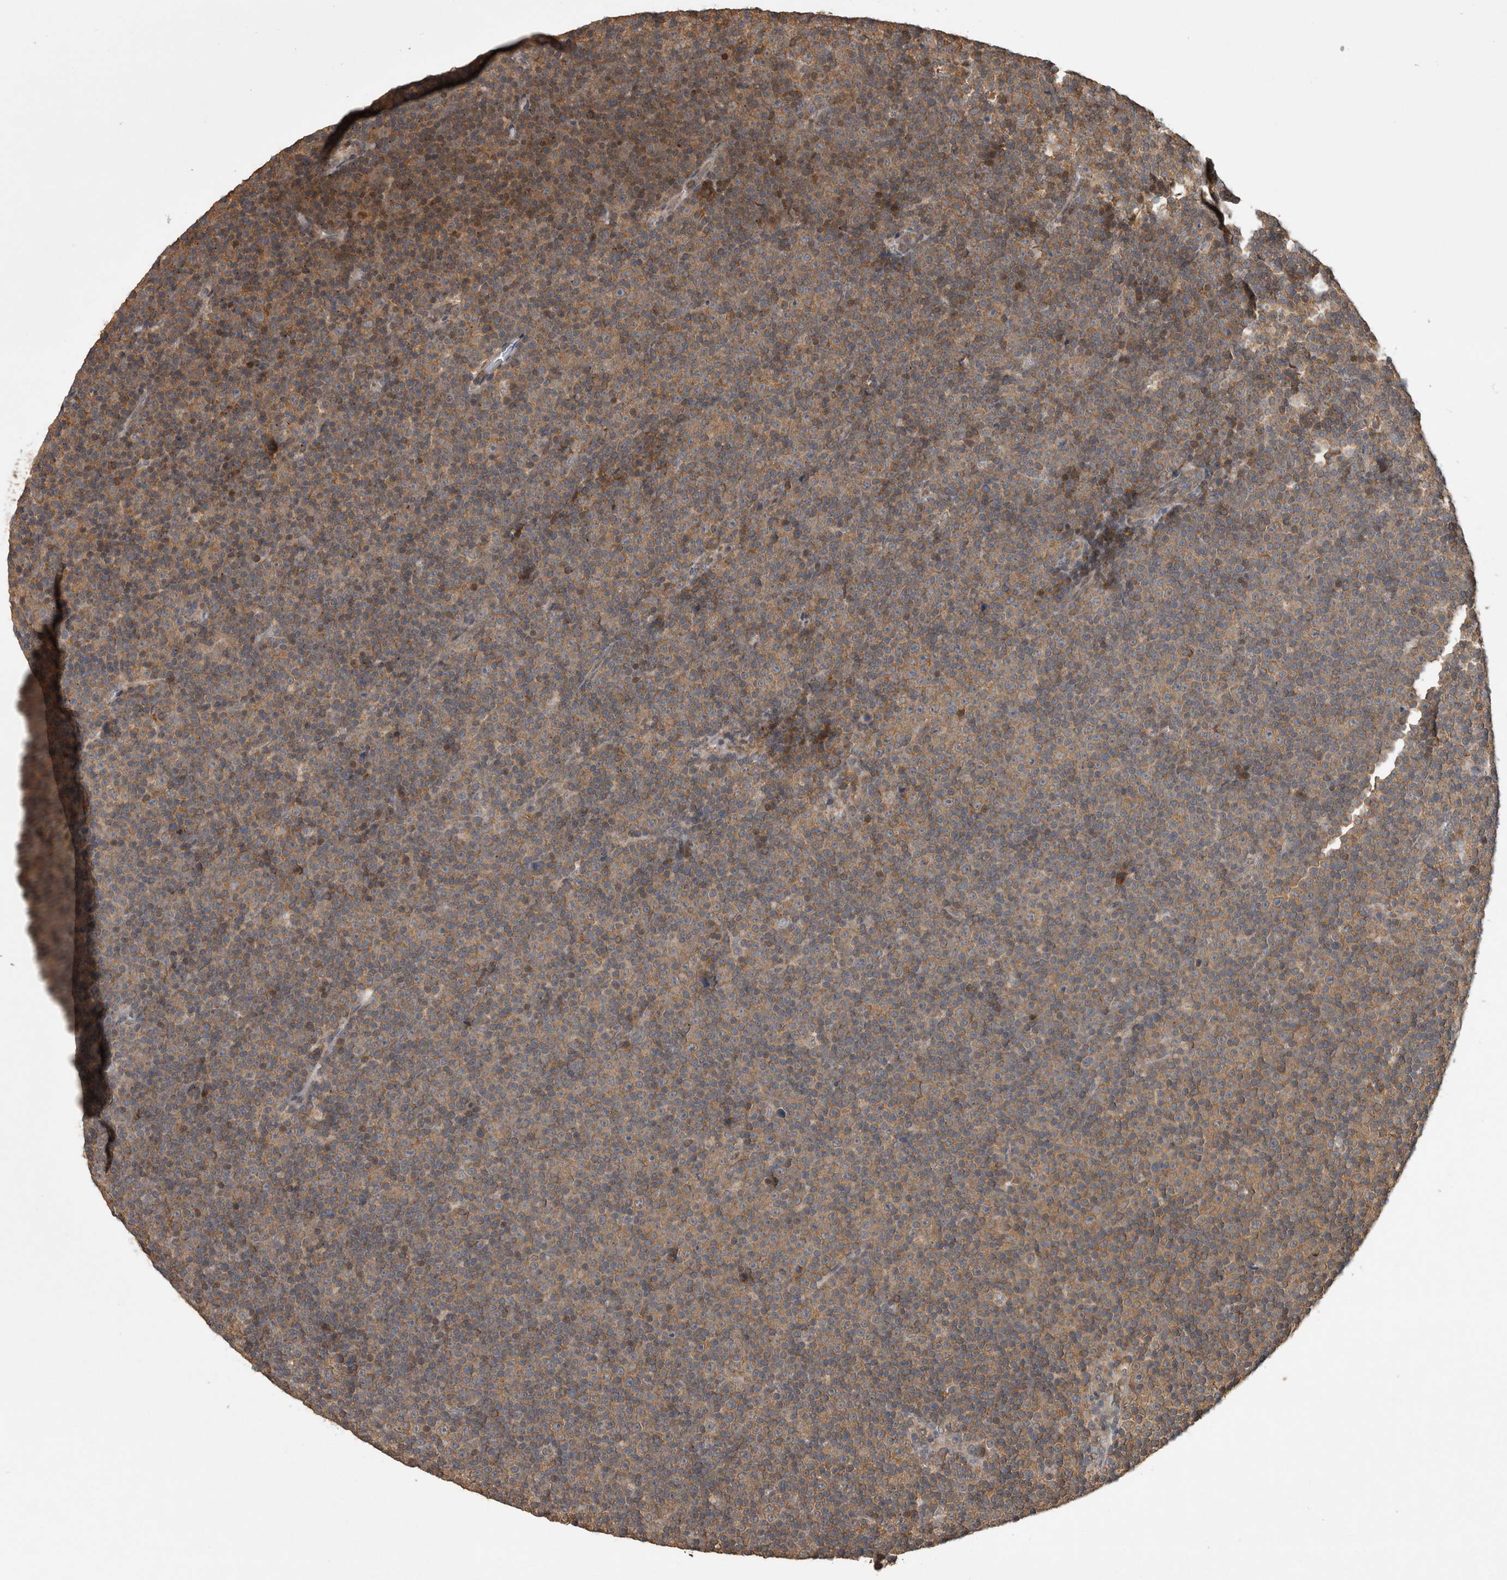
{"staining": {"intensity": "moderate", "quantity": ">75%", "location": "cytoplasmic/membranous"}, "tissue": "lymphoma", "cell_type": "Tumor cells", "image_type": "cancer", "snomed": [{"axis": "morphology", "description": "Malignant lymphoma, non-Hodgkin's type, Low grade"}, {"axis": "topography", "description": "Lymph node"}], "caption": "Protein staining by immunohistochemistry demonstrates moderate cytoplasmic/membranous positivity in about >75% of tumor cells in low-grade malignant lymphoma, non-Hodgkin's type.", "gene": "ATXN2", "patient": {"sex": "female", "age": 67}}